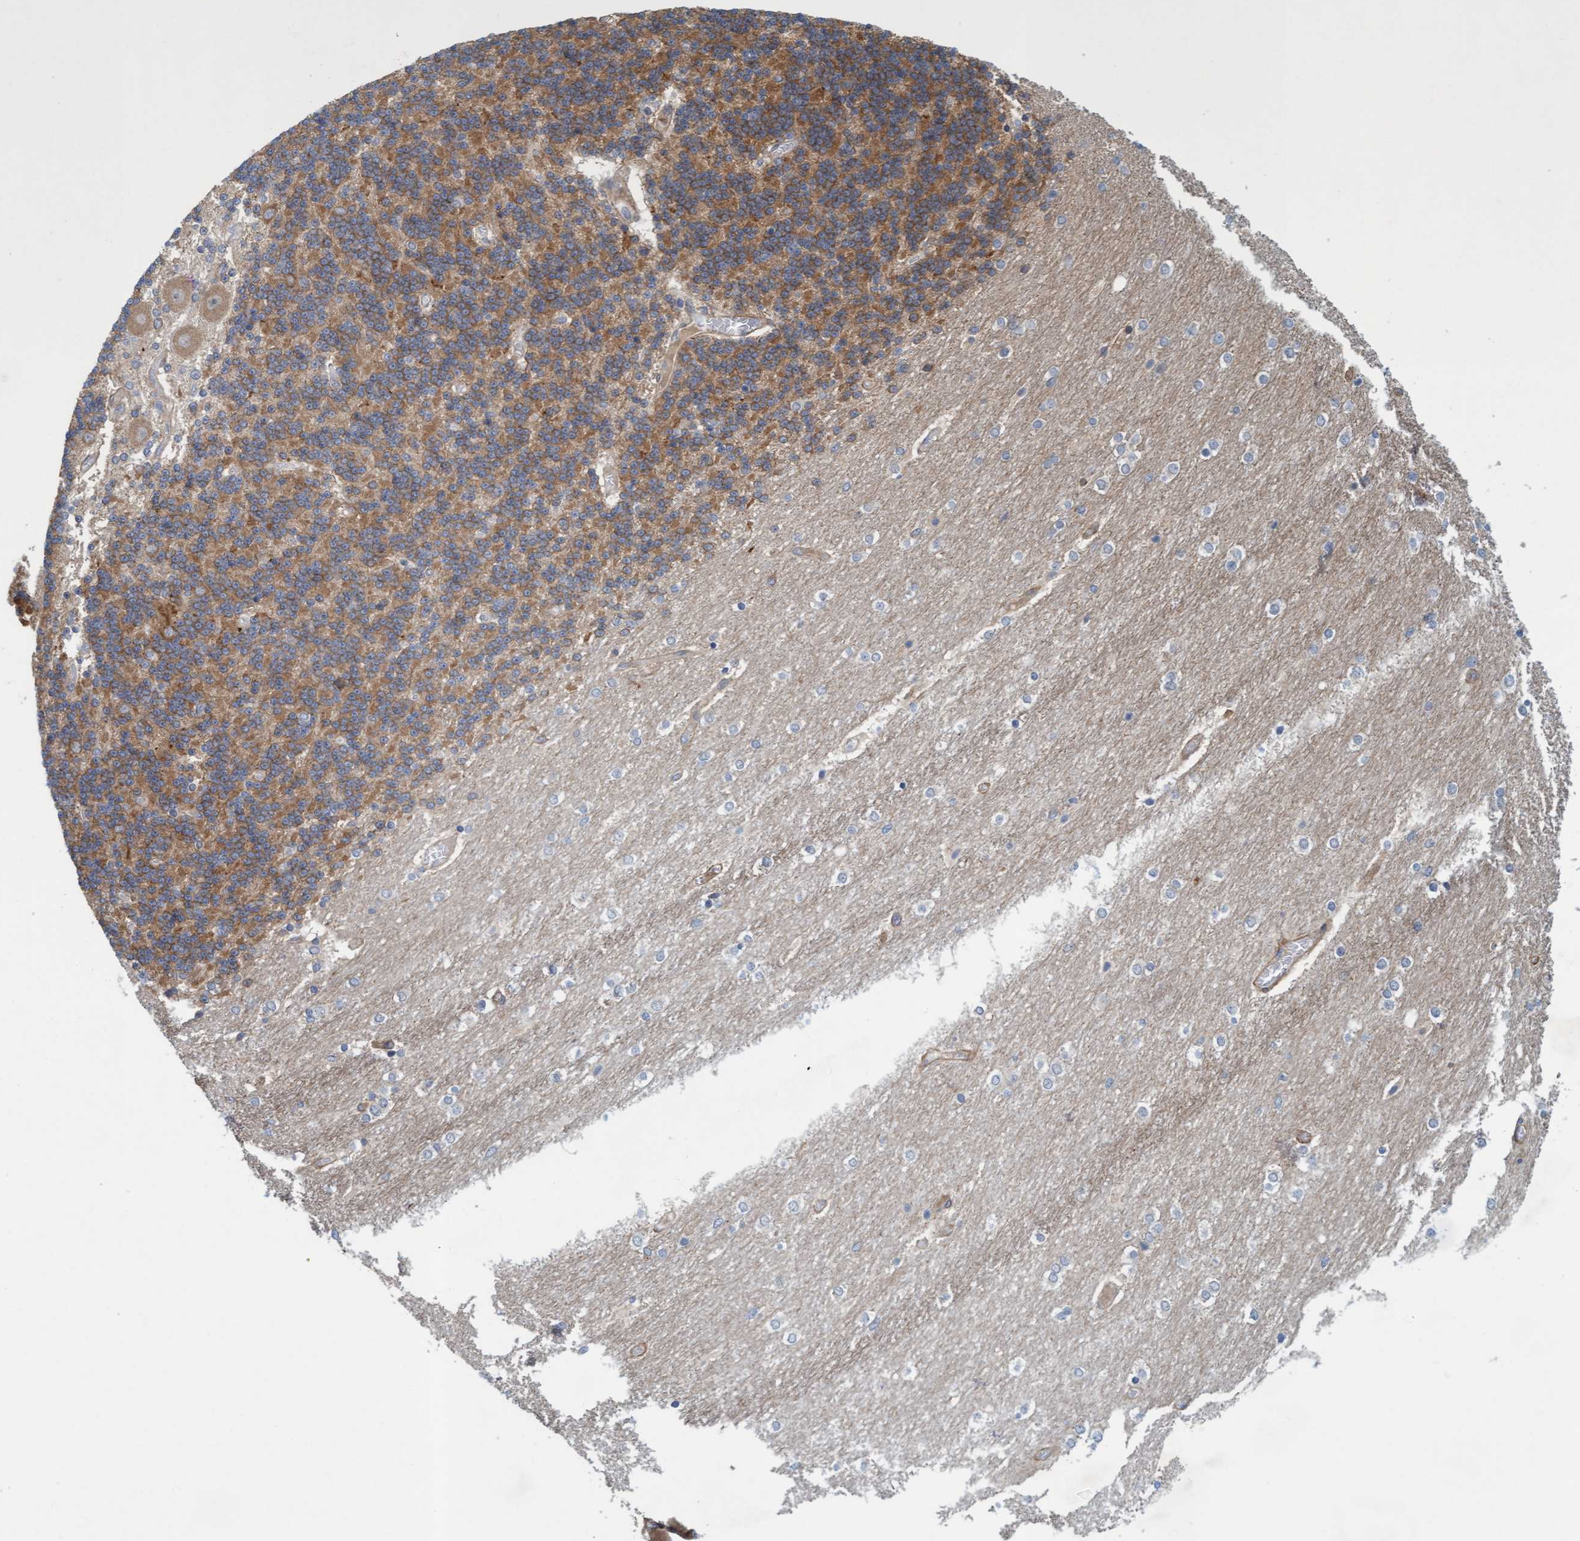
{"staining": {"intensity": "strong", "quantity": "25%-75%", "location": "cytoplasmic/membranous"}, "tissue": "cerebellum", "cell_type": "Cells in granular layer", "image_type": "normal", "snomed": [{"axis": "morphology", "description": "Normal tissue, NOS"}, {"axis": "topography", "description": "Cerebellum"}], "caption": "Immunohistochemical staining of normal cerebellum displays strong cytoplasmic/membranous protein staining in approximately 25%-75% of cells in granular layer. Nuclei are stained in blue.", "gene": "TSTD2", "patient": {"sex": "female", "age": 54}}